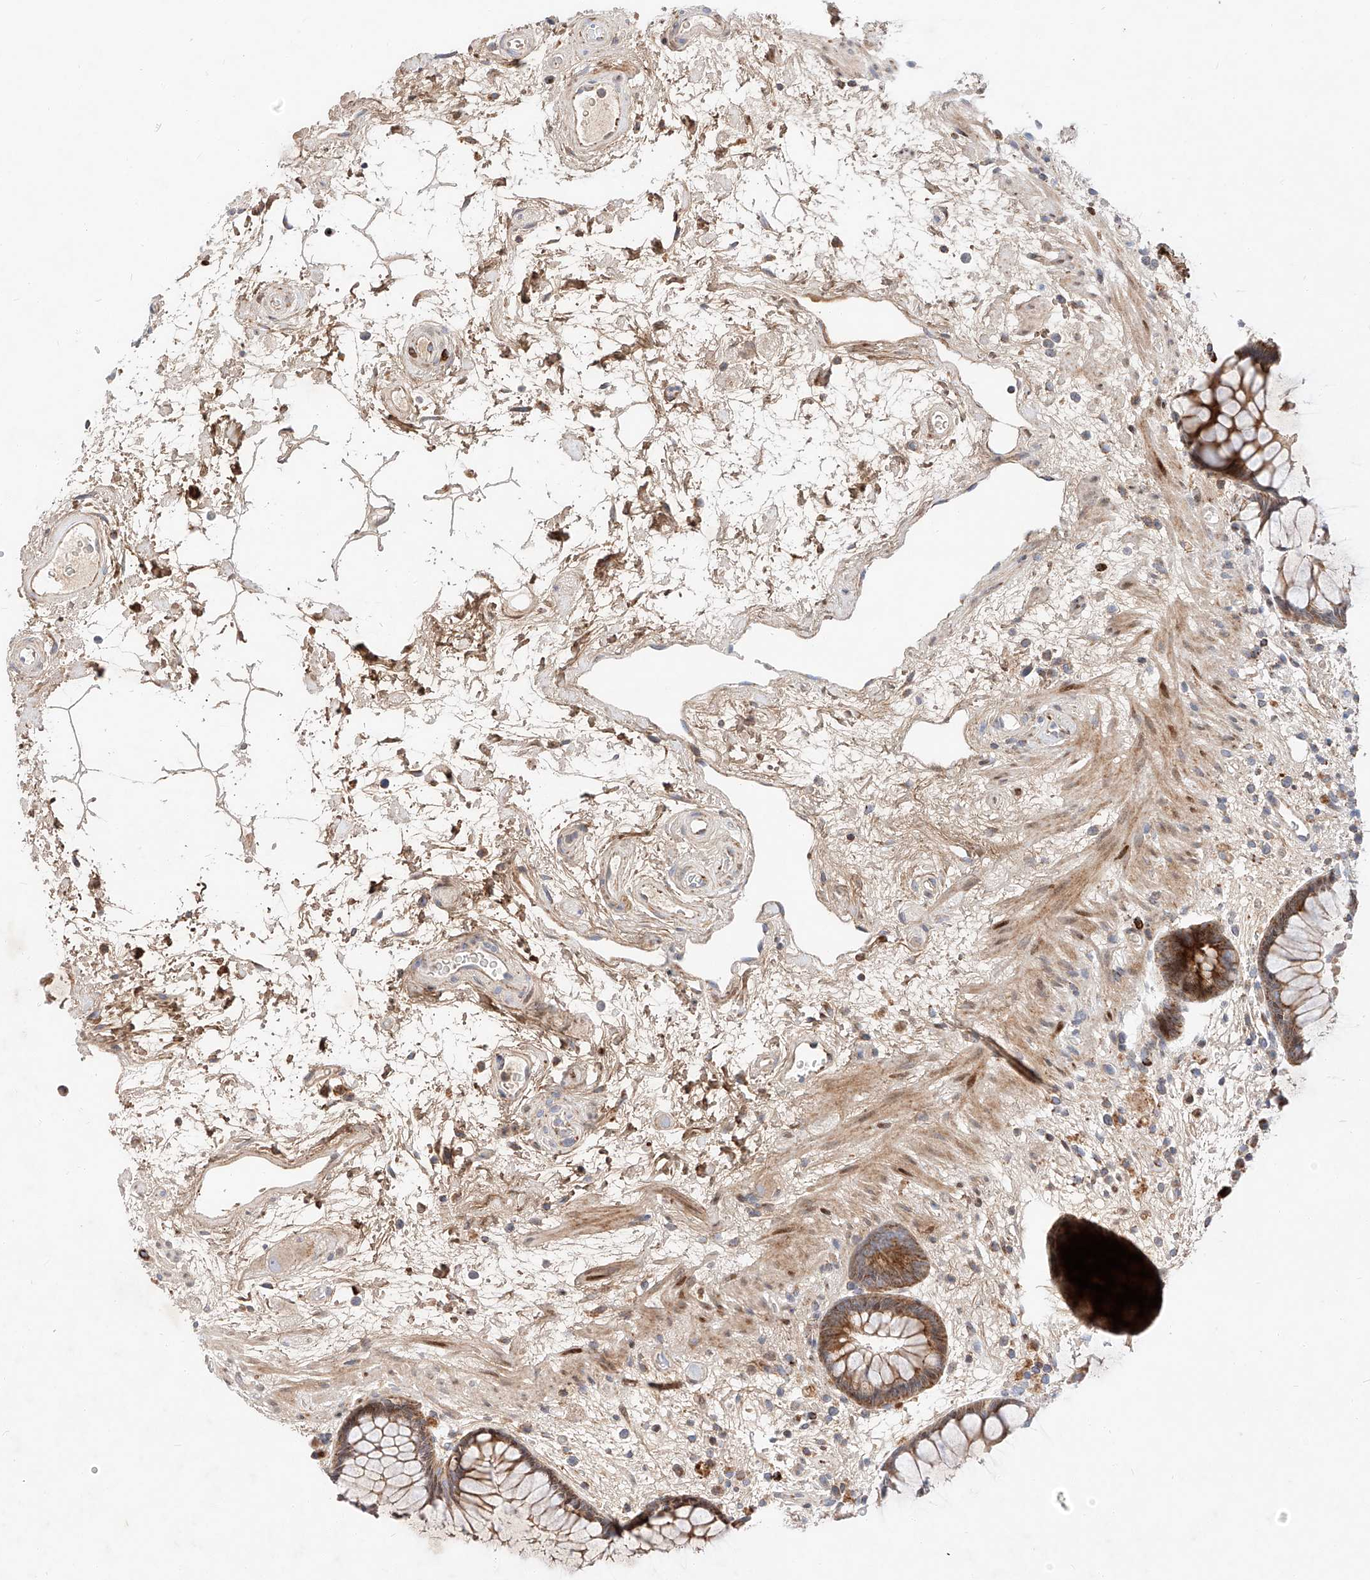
{"staining": {"intensity": "moderate", "quantity": ">75%", "location": "cytoplasmic/membranous"}, "tissue": "rectum", "cell_type": "Glandular cells", "image_type": "normal", "snomed": [{"axis": "morphology", "description": "Normal tissue, NOS"}, {"axis": "topography", "description": "Rectum"}], "caption": "Immunohistochemical staining of normal human rectum demonstrates medium levels of moderate cytoplasmic/membranous expression in about >75% of glandular cells.", "gene": "OSGEPL1", "patient": {"sex": "male", "age": 51}}